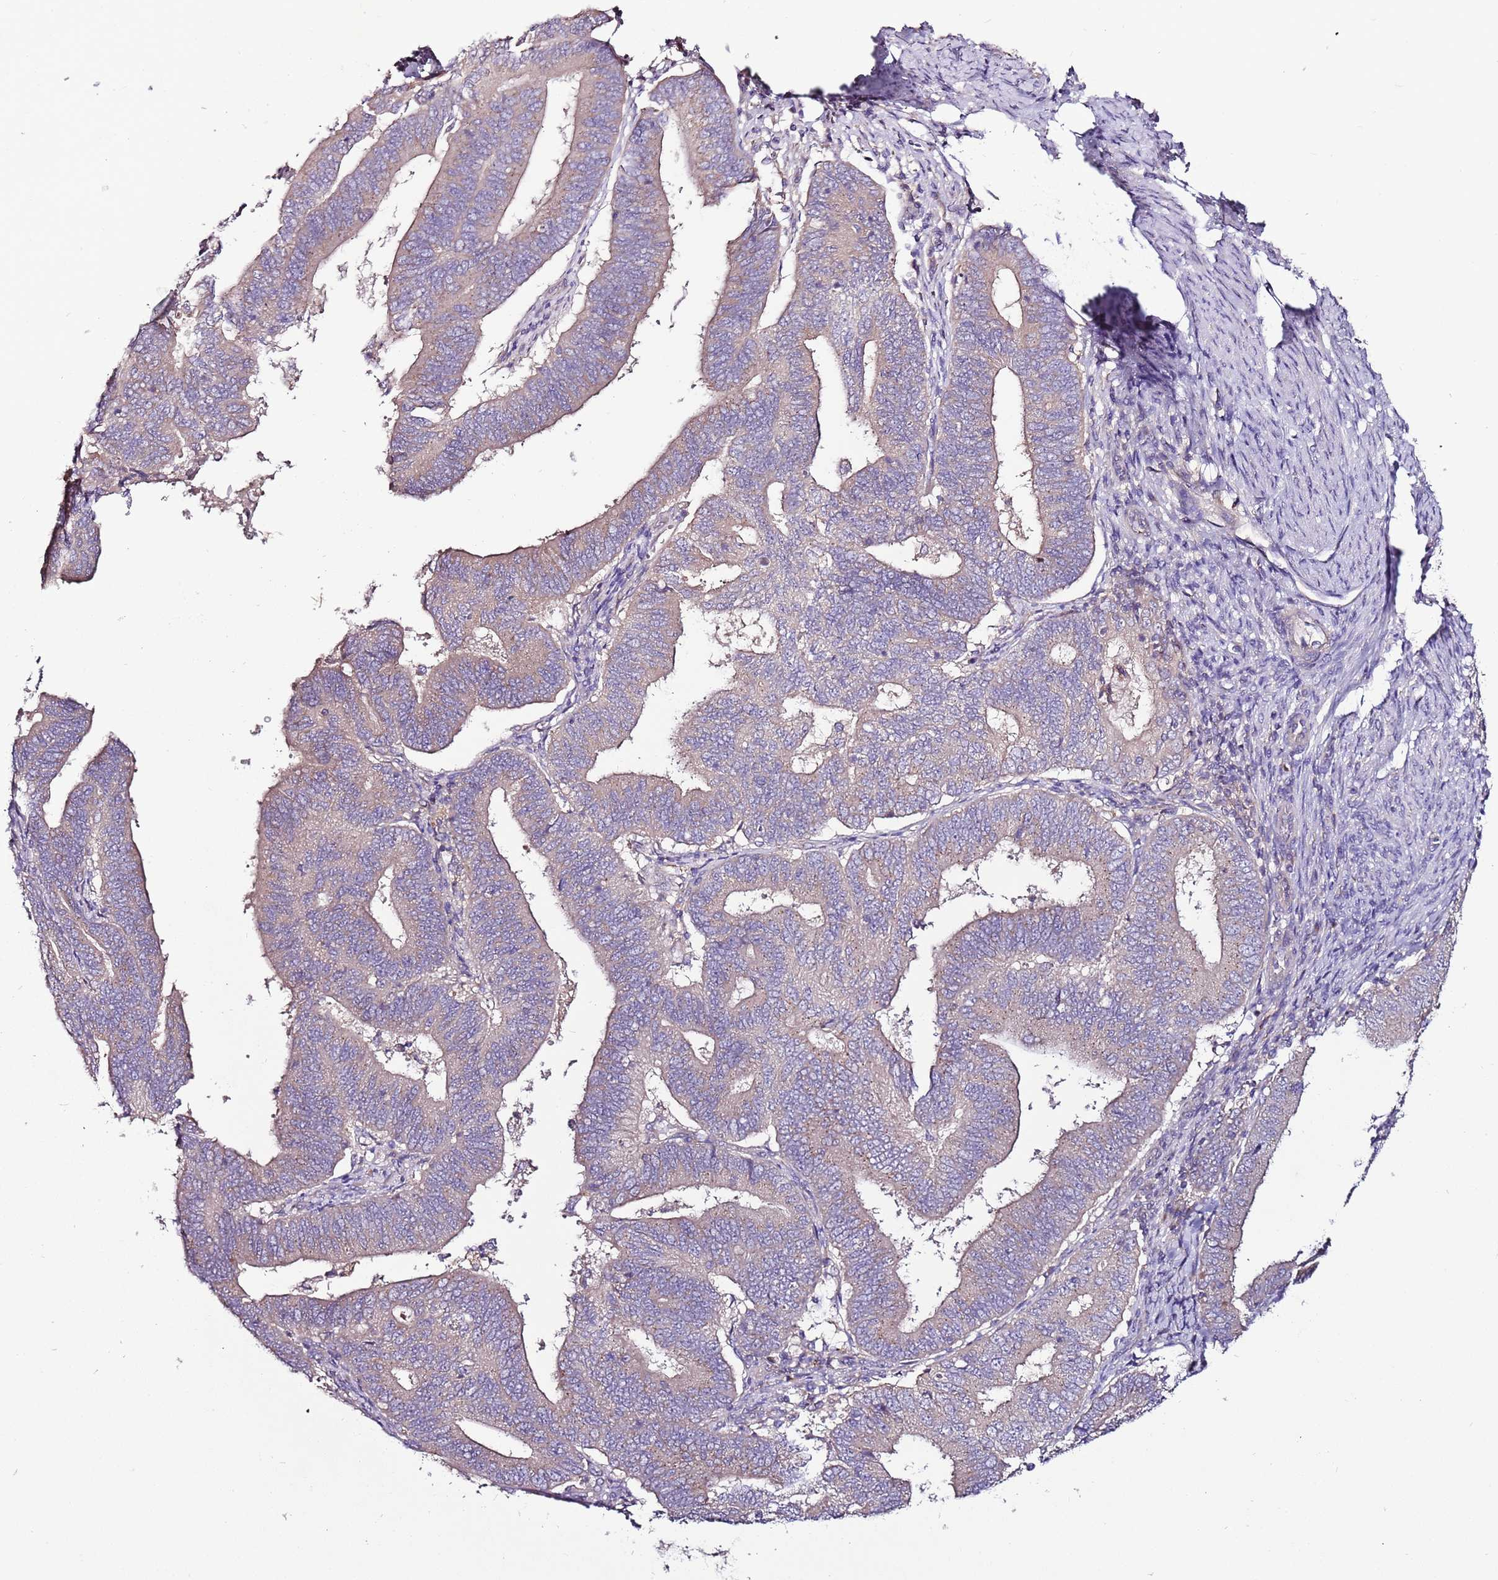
{"staining": {"intensity": "weak", "quantity": "25%-75%", "location": "cytoplasmic/membranous"}, "tissue": "endometrial cancer", "cell_type": "Tumor cells", "image_type": "cancer", "snomed": [{"axis": "morphology", "description": "Adenocarcinoma, NOS"}, {"axis": "topography", "description": "Endometrium"}], "caption": "An IHC histopathology image of tumor tissue is shown. Protein staining in brown highlights weak cytoplasmic/membranous positivity in adenocarcinoma (endometrial) within tumor cells.", "gene": "FAM20A", "patient": {"sex": "female", "age": 70}}